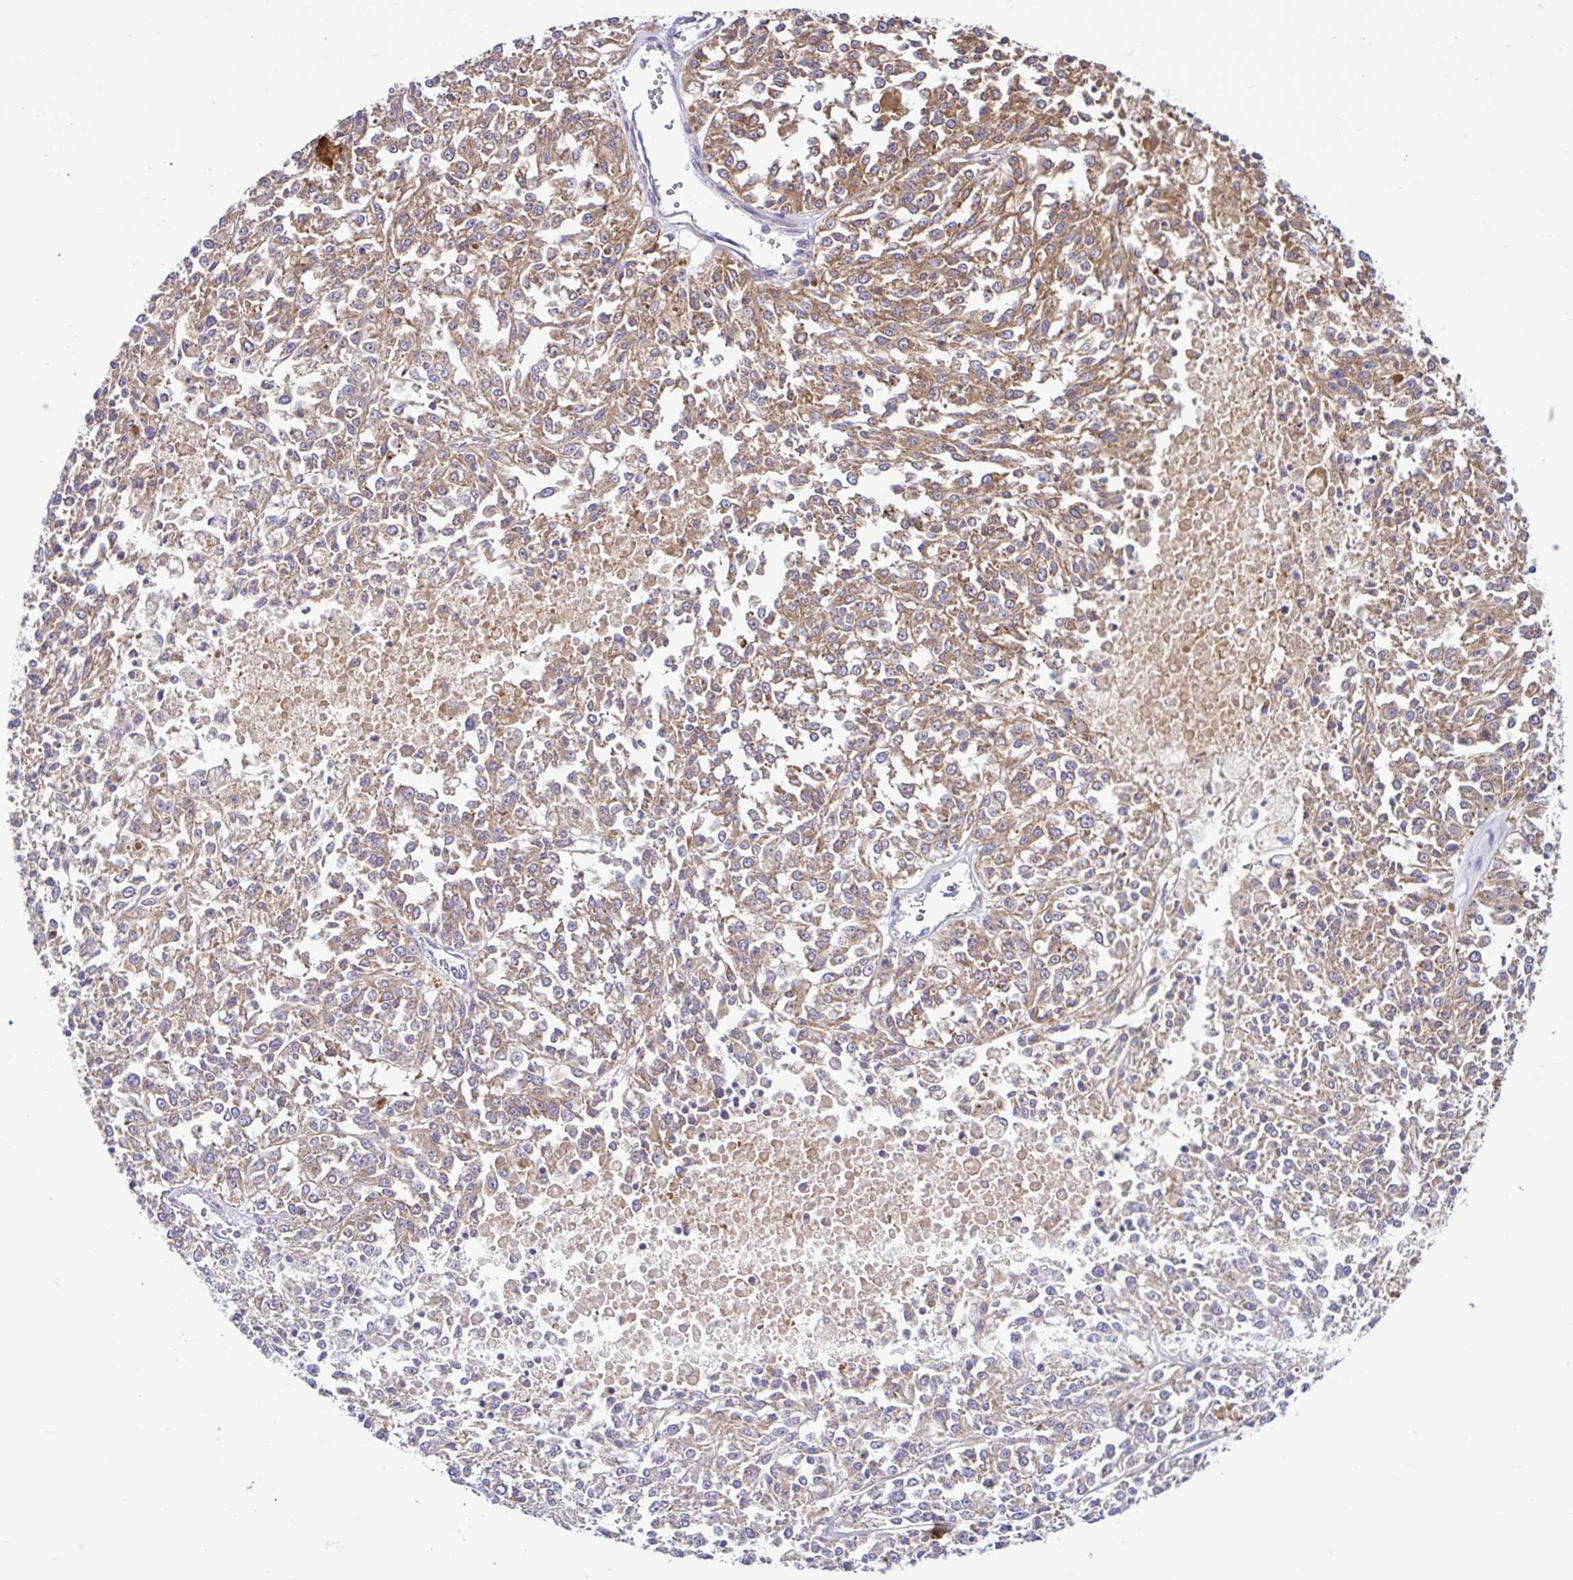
{"staining": {"intensity": "moderate", "quantity": "25%-75%", "location": "cytoplasmic/membranous"}, "tissue": "melanoma", "cell_type": "Tumor cells", "image_type": "cancer", "snomed": [{"axis": "morphology", "description": "Malignant melanoma, NOS"}, {"axis": "topography", "description": "Skin"}], "caption": "Melanoma stained for a protein (brown) exhibits moderate cytoplasmic/membranous positive staining in about 25%-75% of tumor cells.", "gene": "LARS1", "patient": {"sex": "female", "age": 64}}